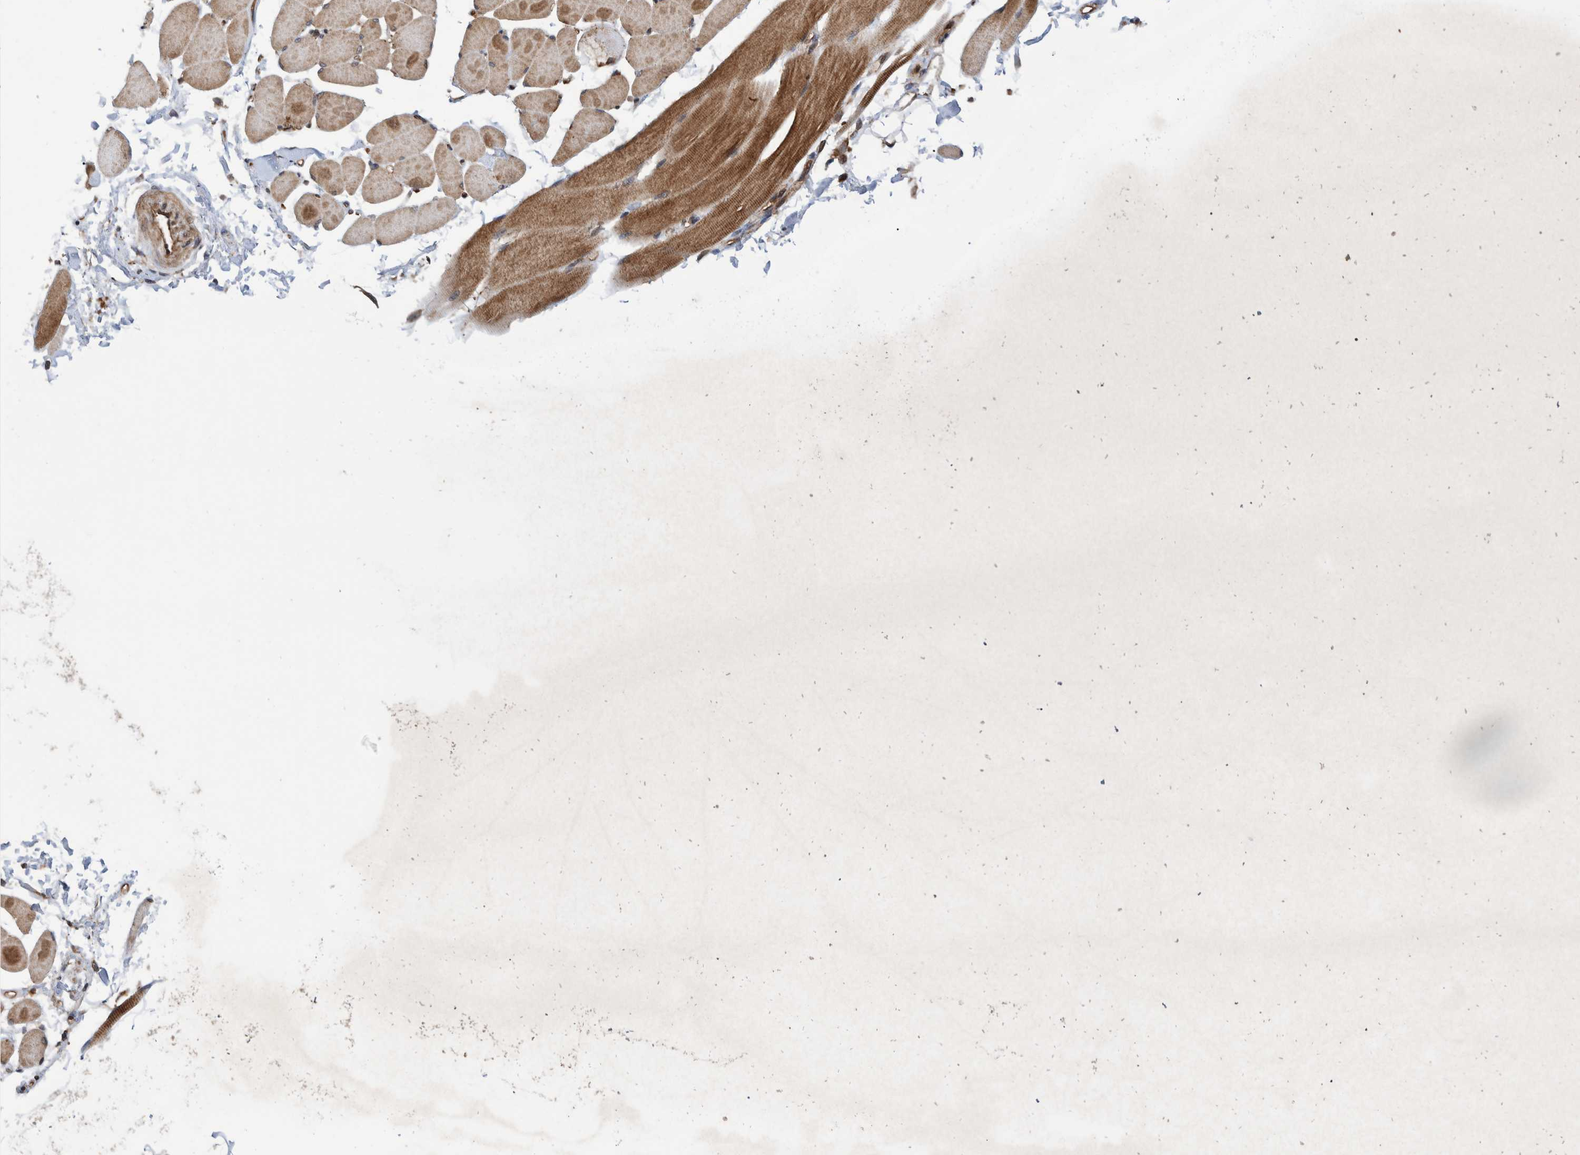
{"staining": {"intensity": "moderate", "quantity": ">75%", "location": "cytoplasmic/membranous"}, "tissue": "skeletal muscle", "cell_type": "Myocytes", "image_type": "normal", "snomed": [{"axis": "morphology", "description": "Normal tissue, NOS"}, {"axis": "topography", "description": "Skeletal muscle"}, {"axis": "topography", "description": "Peripheral nerve tissue"}], "caption": "This micrograph exhibits normal skeletal muscle stained with immunohistochemistry (IHC) to label a protein in brown. The cytoplasmic/membranous of myocytes show moderate positivity for the protein. Nuclei are counter-stained blue.", "gene": "VBP1", "patient": {"sex": "female", "age": 84}}